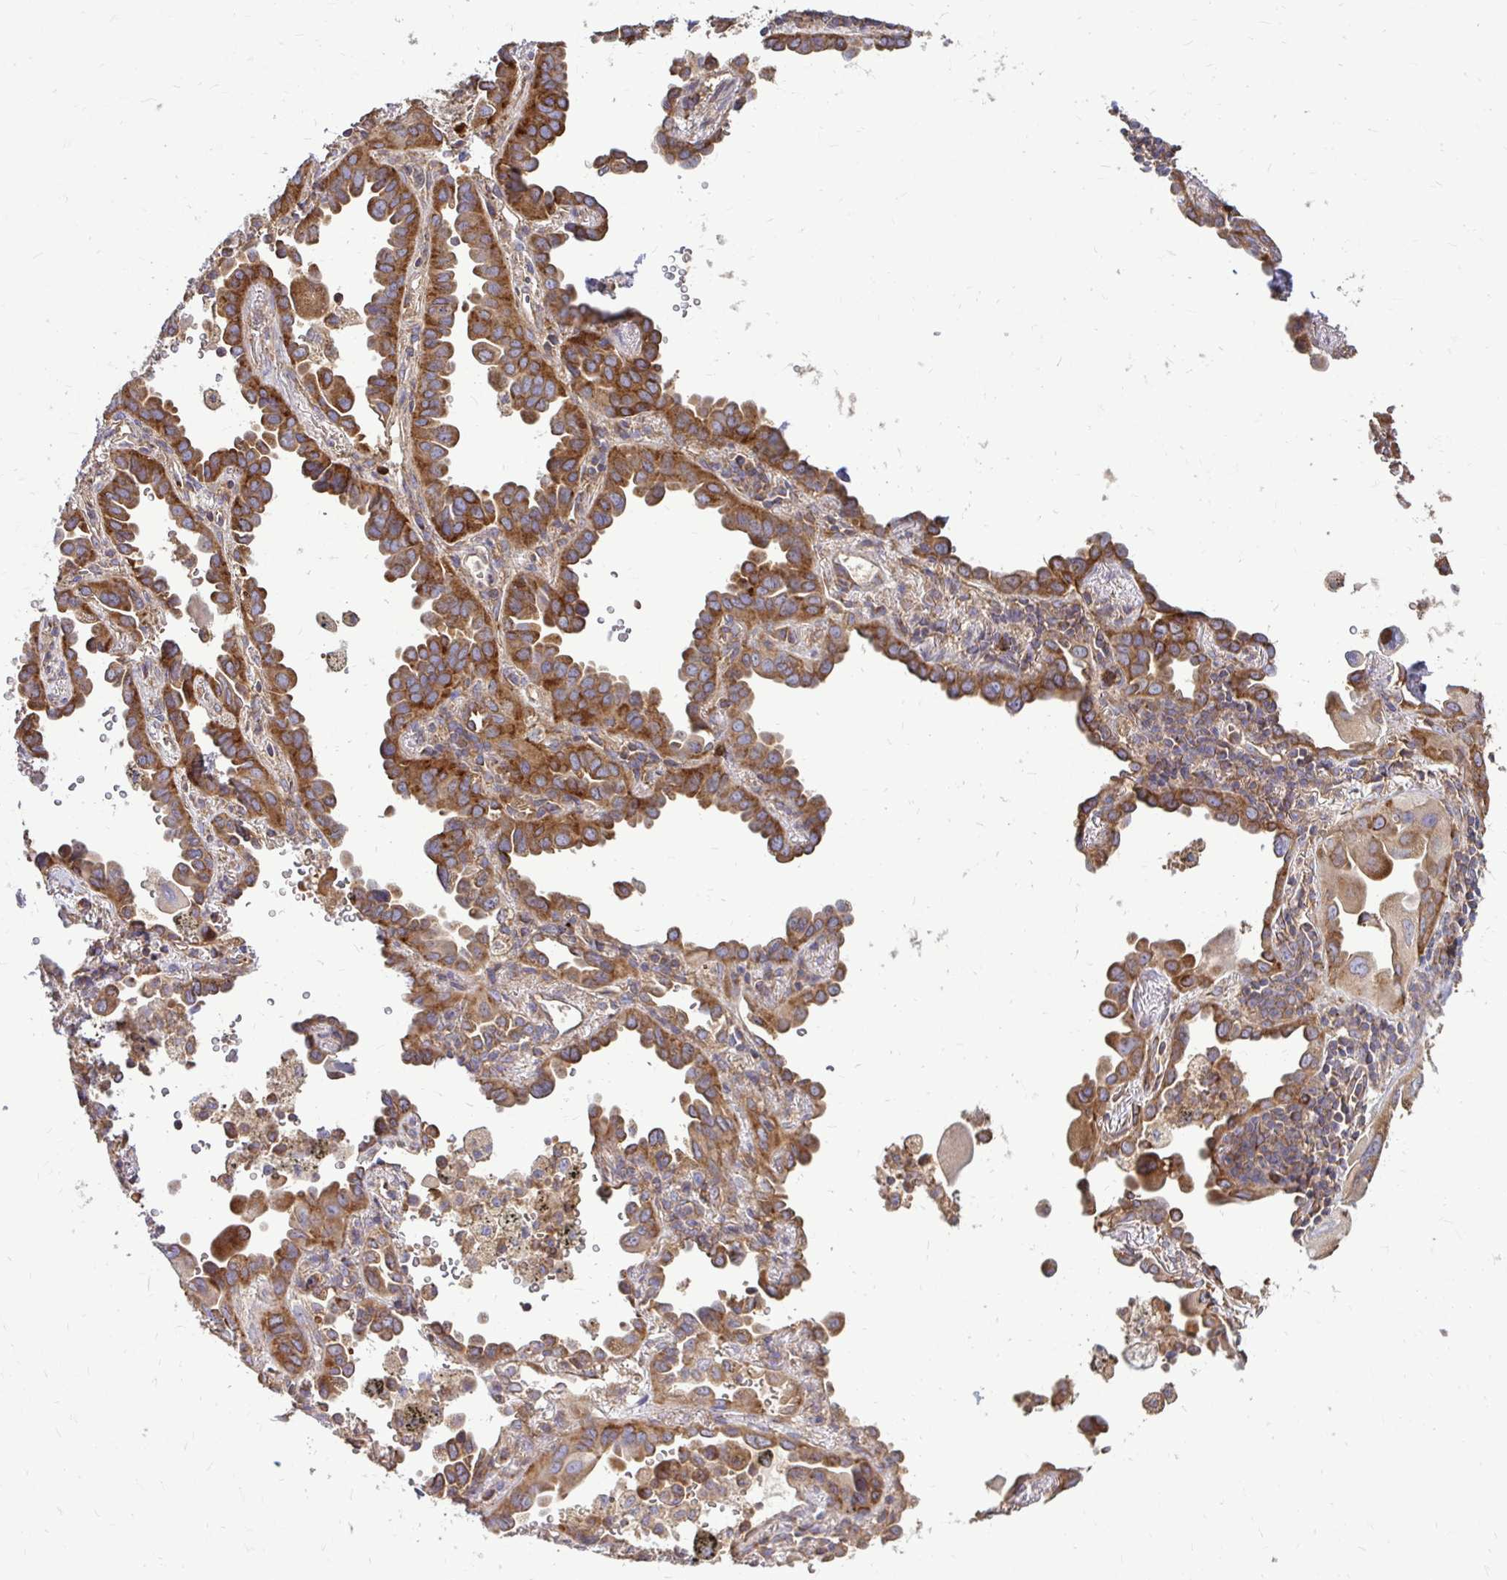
{"staining": {"intensity": "strong", "quantity": ">75%", "location": "cytoplasmic/membranous"}, "tissue": "lung cancer", "cell_type": "Tumor cells", "image_type": "cancer", "snomed": [{"axis": "morphology", "description": "Adenocarcinoma, NOS"}, {"axis": "topography", "description": "Lung"}], "caption": "A micrograph showing strong cytoplasmic/membranous staining in about >75% of tumor cells in adenocarcinoma (lung), as visualized by brown immunohistochemical staining.", "gene": "FMR1", "patient": {"sex": "male", "age": 68}}